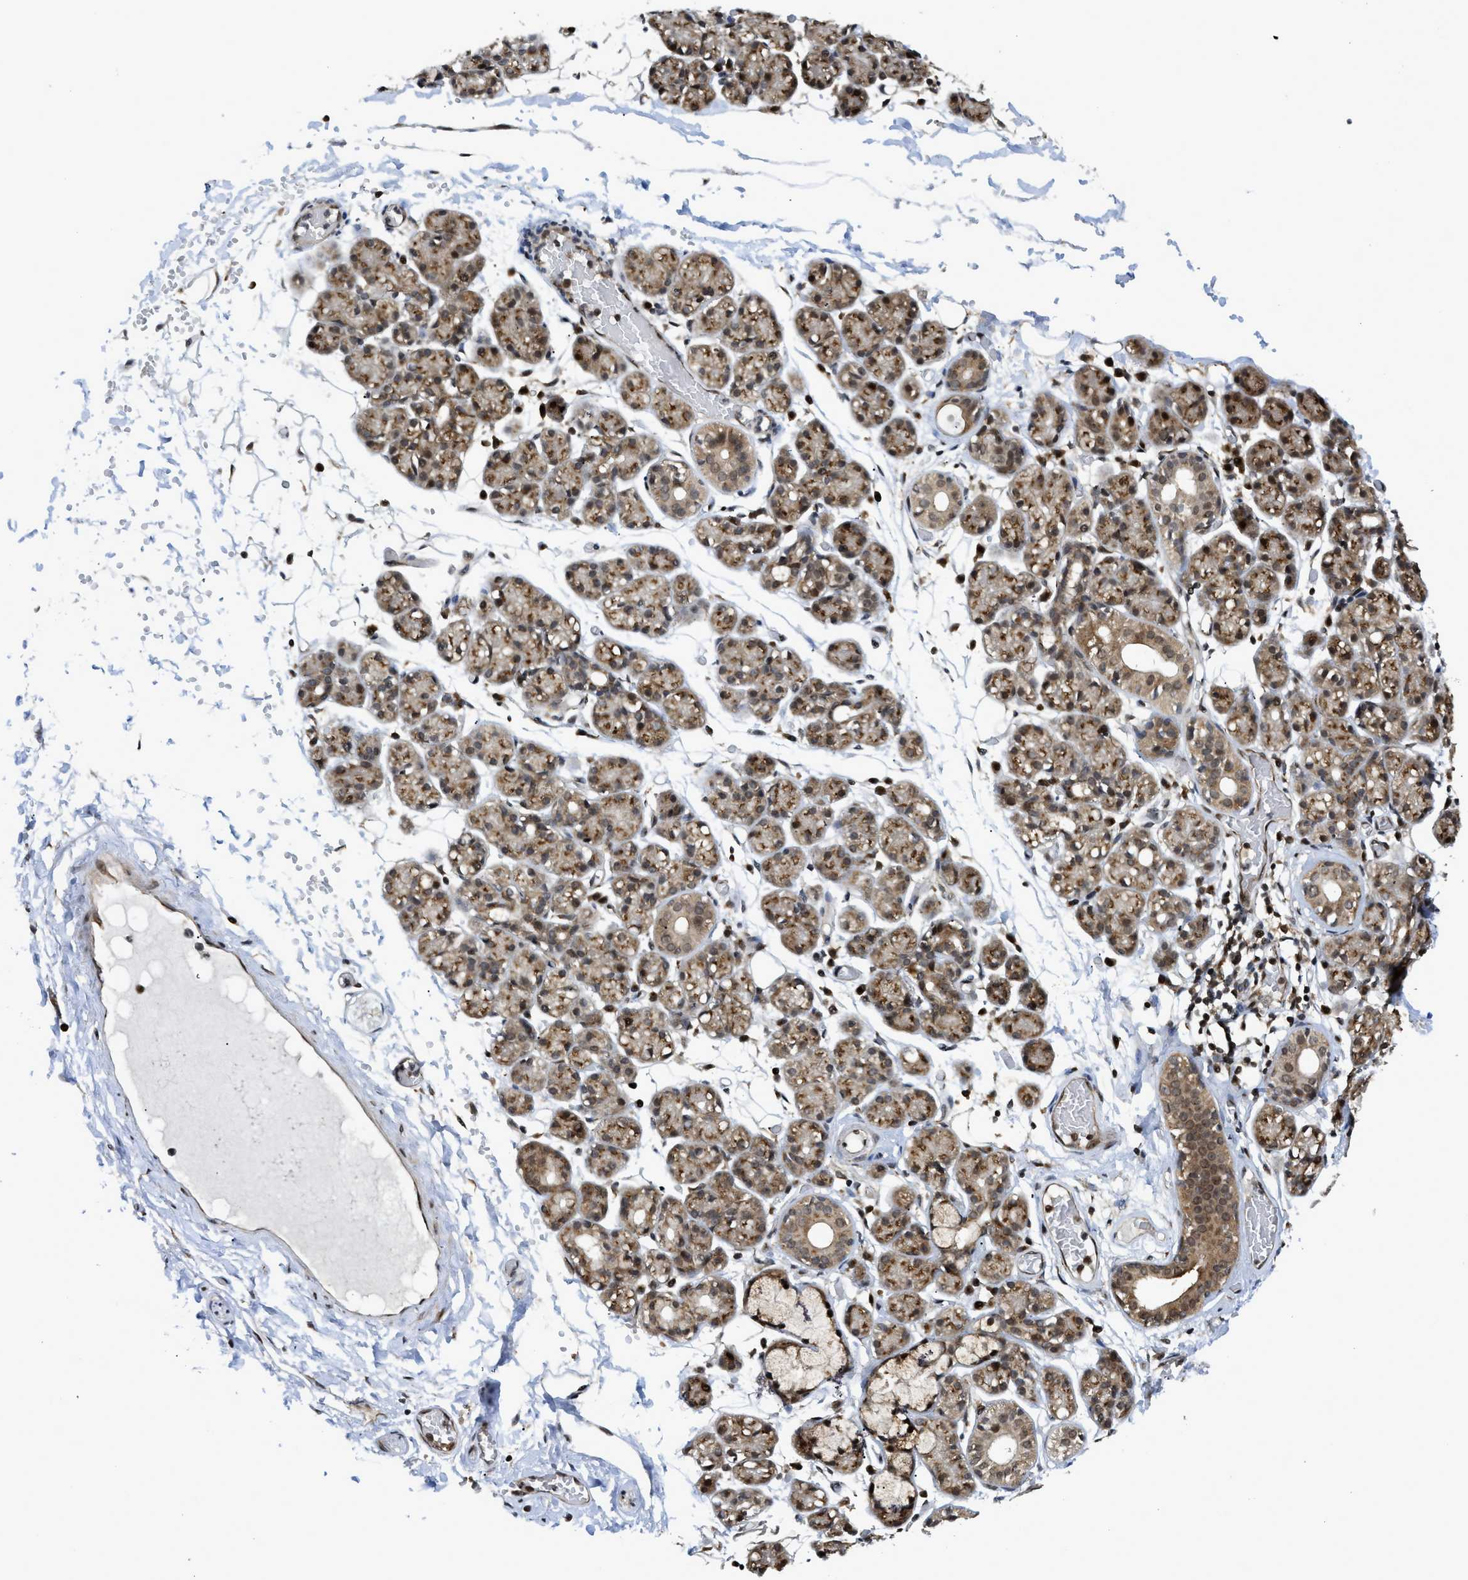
{"staining": {"intensity": "moderate", "quantity": ">75%", "location": "cytoplasmic/membranous,nuclear"}, "tissue": "salivary gland", "cell_type": "Glandular cells", "image_type": "normal", "snomed": [{"axis": "morphology", "description": "Normal tissue, NOS"}, {"axis": "topography", "description": "Salivary gland"}], "caption": "This photomicrograph shows benign salivary gland stained with immunohistochemistry to label a protein in brown. The cytoplasmic/membranous,nuclear of glandular cells show moderate positivity for the protein. Nuclei are counter-stained blue.", "gene": "TACC1", "patient": {"sex": "male", "age": 63}}